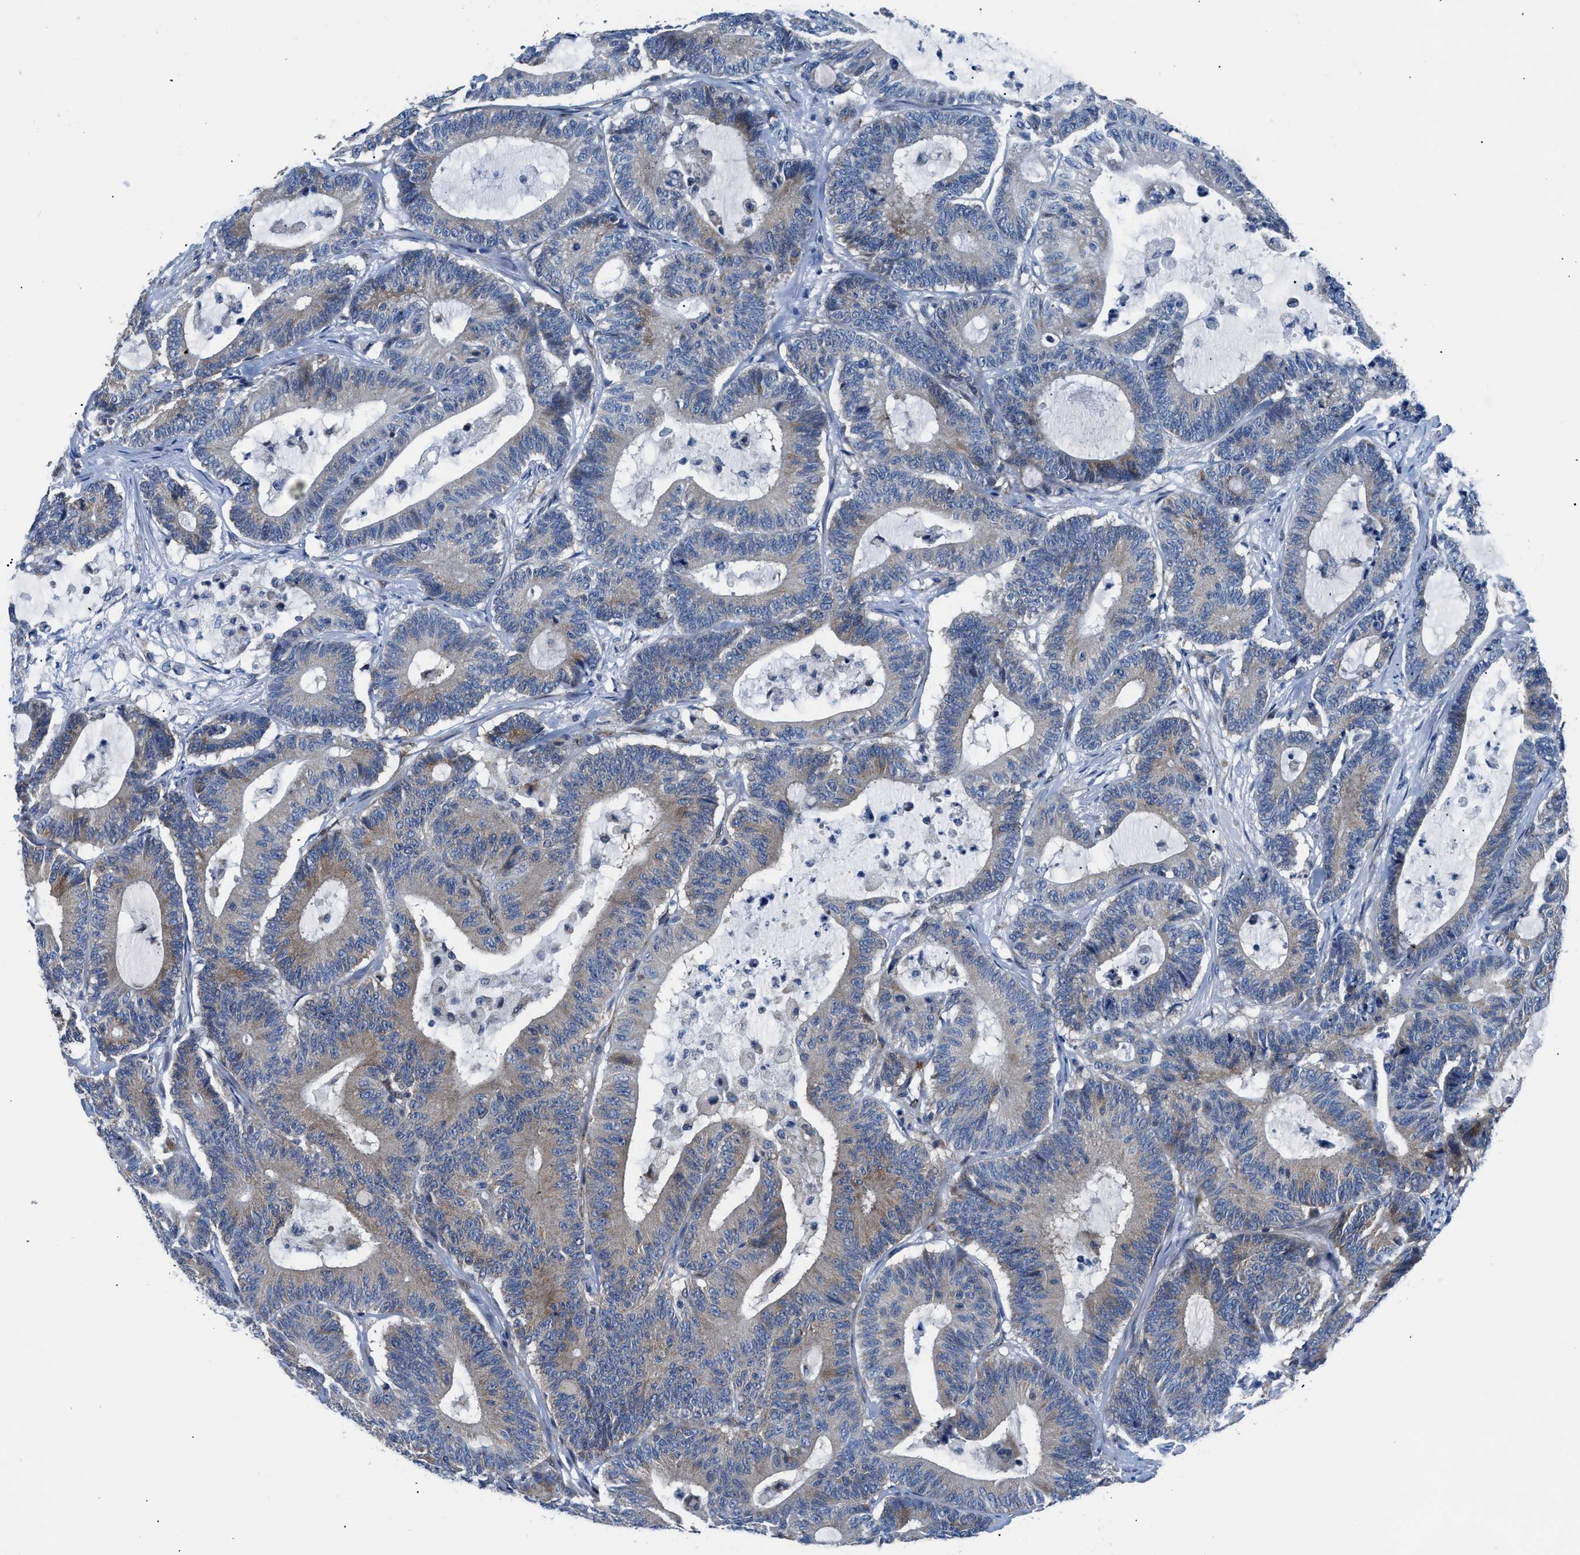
{"staining": {"intensity": "moderate", "quantity": "25%-75%", "location": "cytoplasmic/membranous"}, "tissue": "colorectal cancer", "cell_type": "Tumor cells", "image_type": "cancer", "snomed": [{"axis": "morphology", "description": "Adenocarcinoma, NOS"}, {"axis": "topography", "description": "Colon"}], "caption": "This image exhibits immunohistochemistry staining of colorectal cancer, with medium moderate cytoplasmic/membranous staining in approximately 25%-75% of tumor cells.", "gene": "LMO2", "patient": {"sex": "female", "age": 84}}